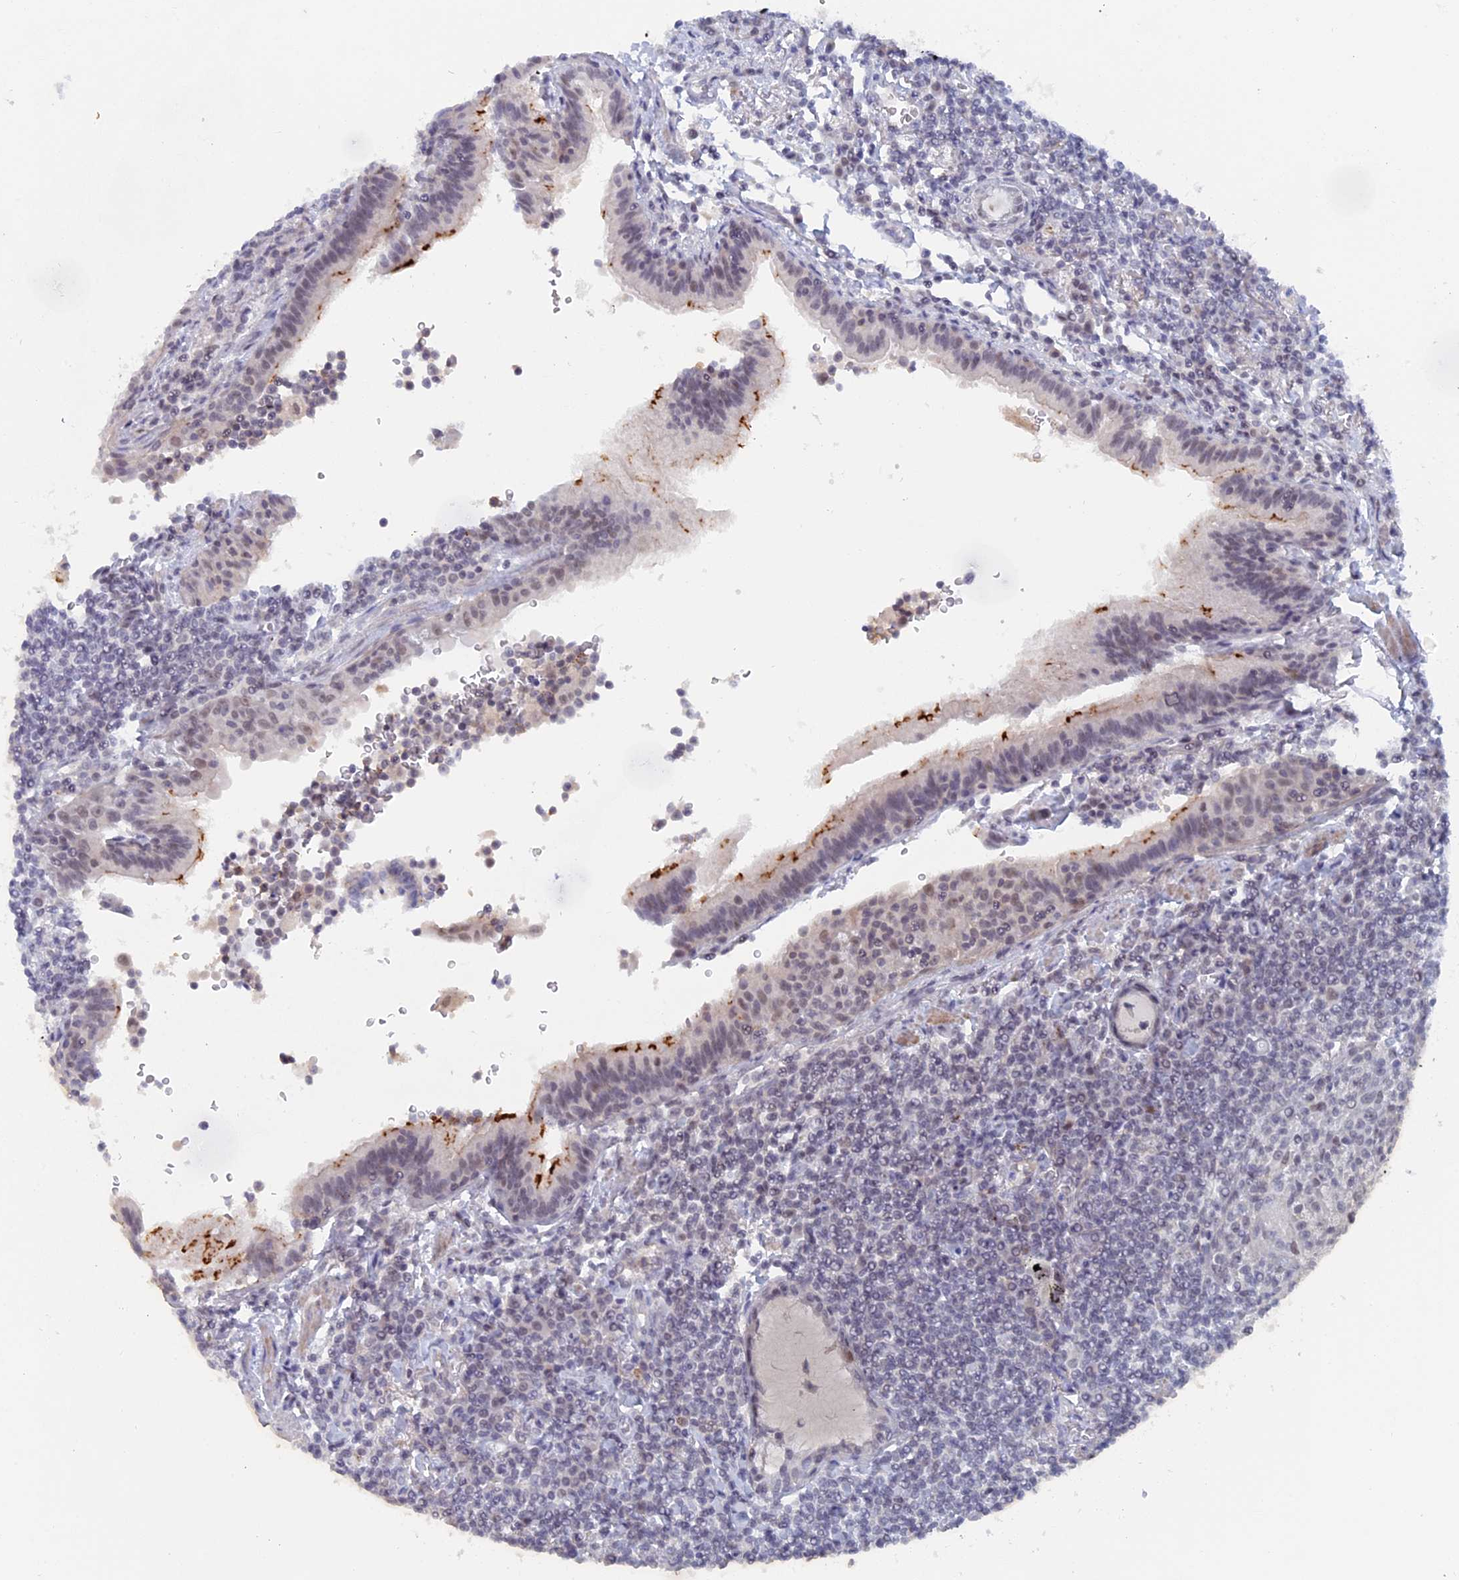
{"staining": {"intensity": "negative", "quantity": "none", "location": "none"}, "tissue": "lymphoma", "cell_type": "Tumor cells", "image_type": "cancer", "snomed": [{"axis": "morphology", "description": "Malignant lymphoma, non-Hodgkin's type, Low grade"}, {"axis": "topography", "description": "Lung"}], "caption": "Lymphoma was stained to show a protein in brown. There is no significant staining in tumor cells.", "gene": "BRD2", "patient": {"sex": "female", "age": 71}}